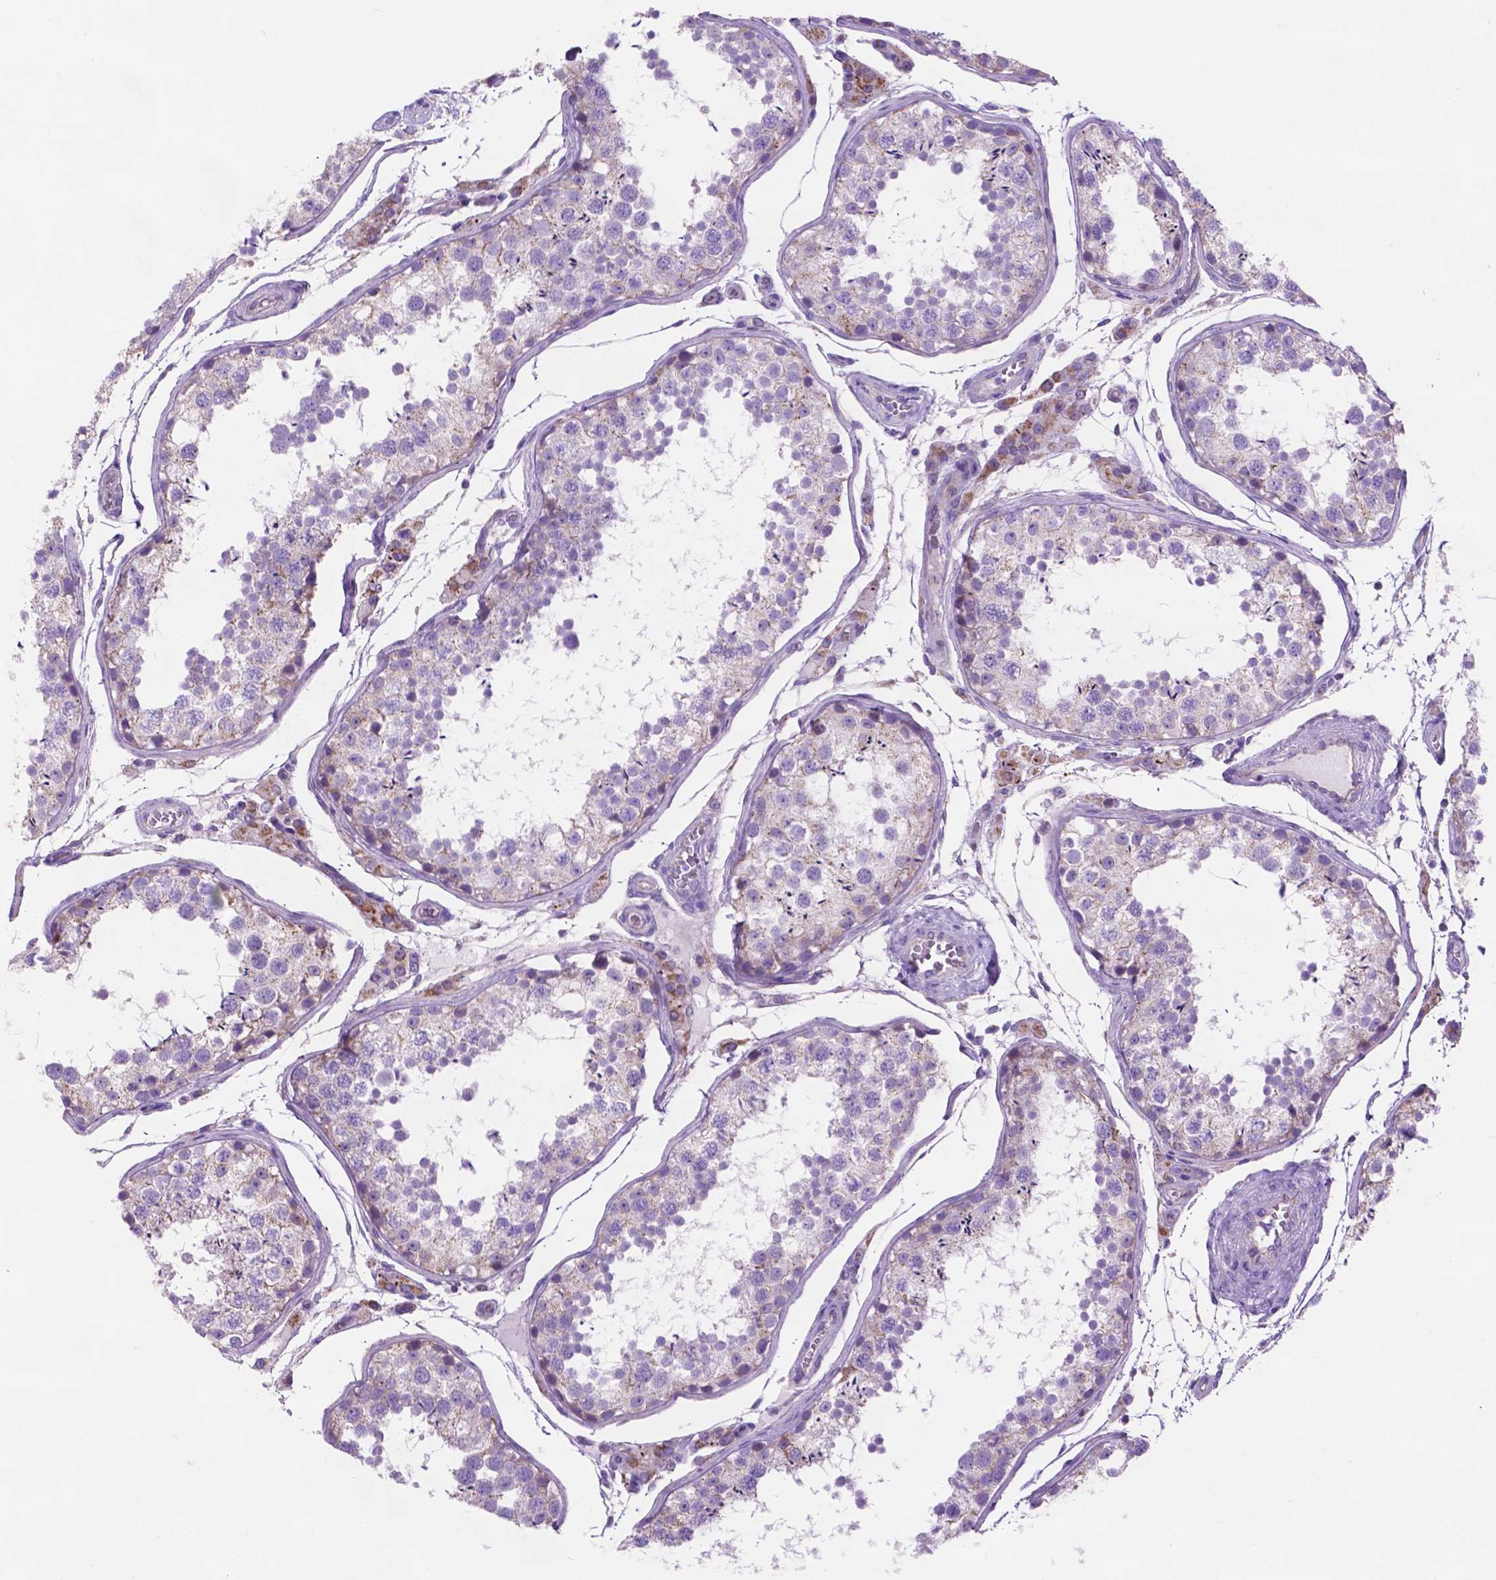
{"staining": {"intensity": "weak", "quantity": "<25%", "location": "cytoplasmic/membranous"}, "tissue": "testis", "cell_type": "Cells in seminiferous ducts", "image_type": "normal", "snomed": [{"axis": "morphology", "description": "Normal tissue, NOS"}, {"axis": "topography", "description": "Testis"}], "caption": "Immunohistochemistry histopathology image of normal testis stained for a protein (brown), which exhibits no staining in cells in seminiferous ducts.", "gene": "TMEM121B", "patient": {"sex": "male", "age": 29}}